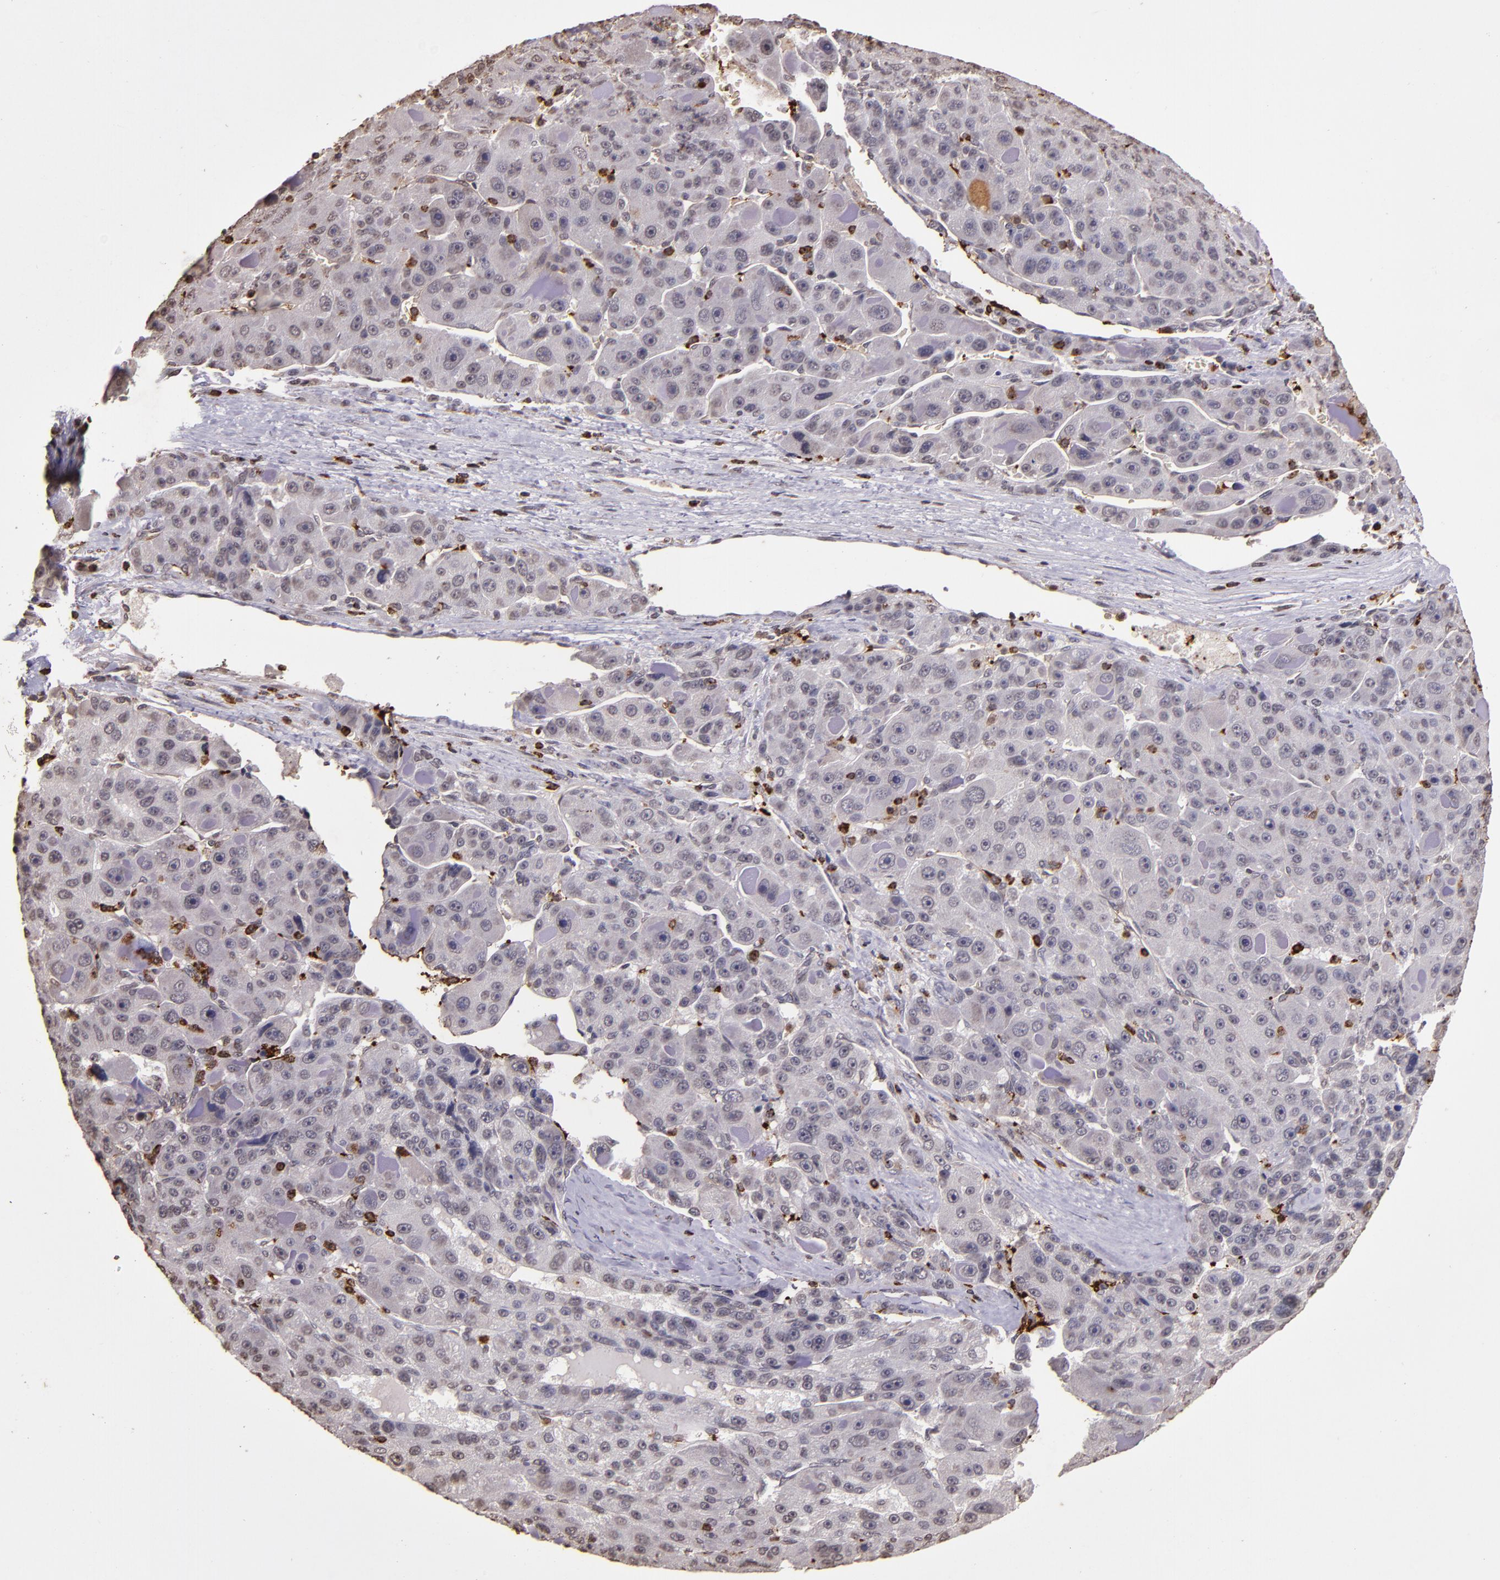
{"staining": {"intensity": "negative", "quantity": "none", "location": "none"}, "tissue": "liver cancer", "cell_type": "Tumor cells", "image_type": "cancer", "snomed": [{"axis": "morphology", "description": "Carcinoma, Hepatocellular, NOS"}, {"axis": "topography", "description": "Liver"}], "caption": "DAB immunohistochemical staining of human liver cancer (hepatocellular carcinoma) reveals no significant staining in tumor cells.", "gene": "SLC2A3", "patient": {"sex": "male", "age": 76}}